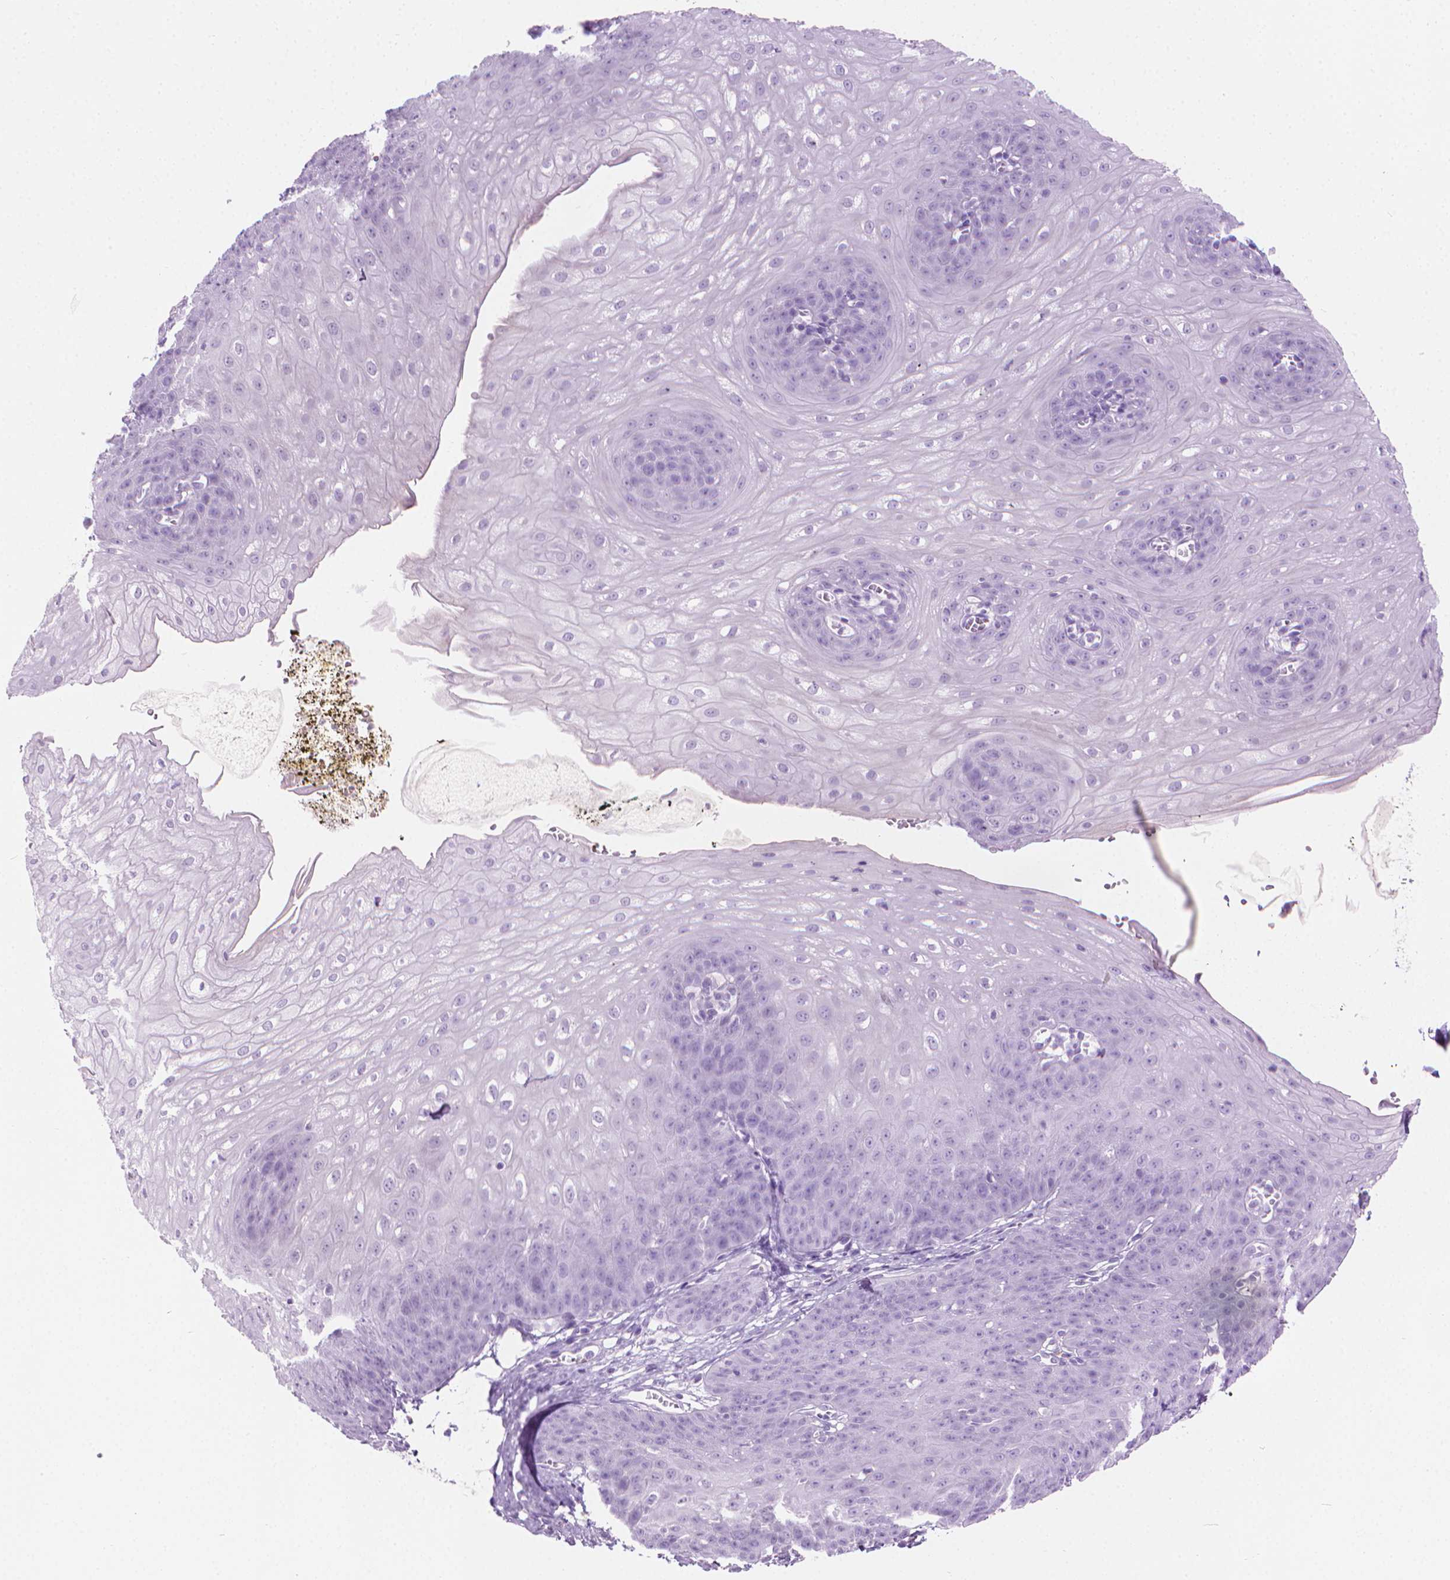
{"staining": {"intensity": "negative", "quantity": "none", "location": "none"}, "tissue": "esophagus", "cell_type": "Squamous epithelial cells", "image_type": "normal", "snomed": [{"axis": "morphology", "description": "Normal tissue, NOS"}, {"axis": "topography", "description": "Esophagus"}], "caption": "This is an immunohistochemistry image of normal human esophagus. There is no staining in squamous epithelial cells.", "gene": "CFAP52", "patient": {"sex": "male", "age": 71}}